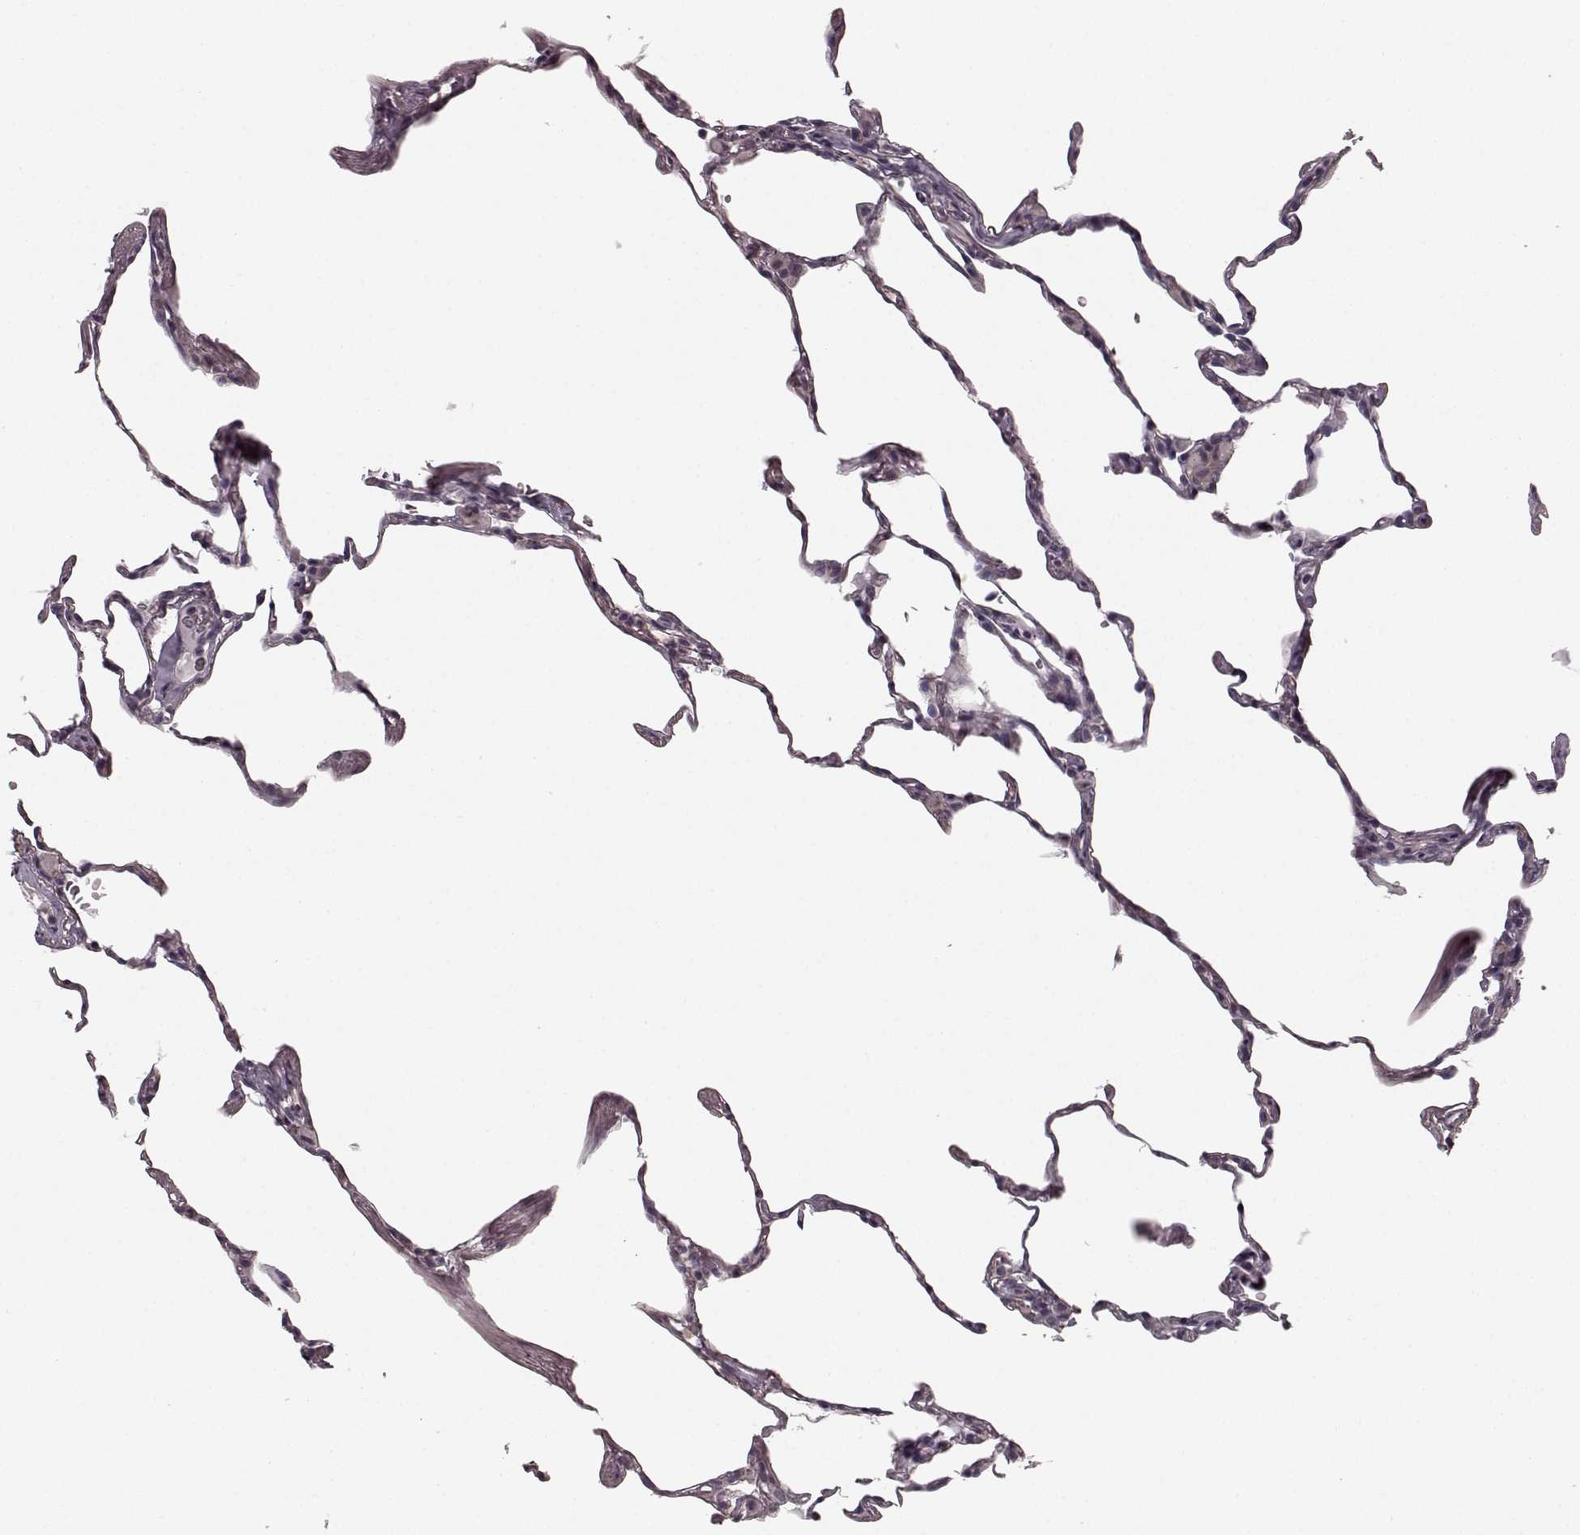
{"staining": {"intensity": "negative", "quantity": "none", "location": "none"}, "tissue": "lung", "cell_type": "Alveolar cells", "image_type": "normal", "snomed": [{"axis": "morphology", "description": "Normal tissue, NOS"}, {"axis": "topography", "description": "Lung"}], "caption": "IHC of normal lung shows no staining in alveolar cells. The staining is performed using DAB brown chromogen with nuclei counter-stained in using hematoxylin.", "gene": "PRKCE", "patient": {"sex": "female", "age": 57}}